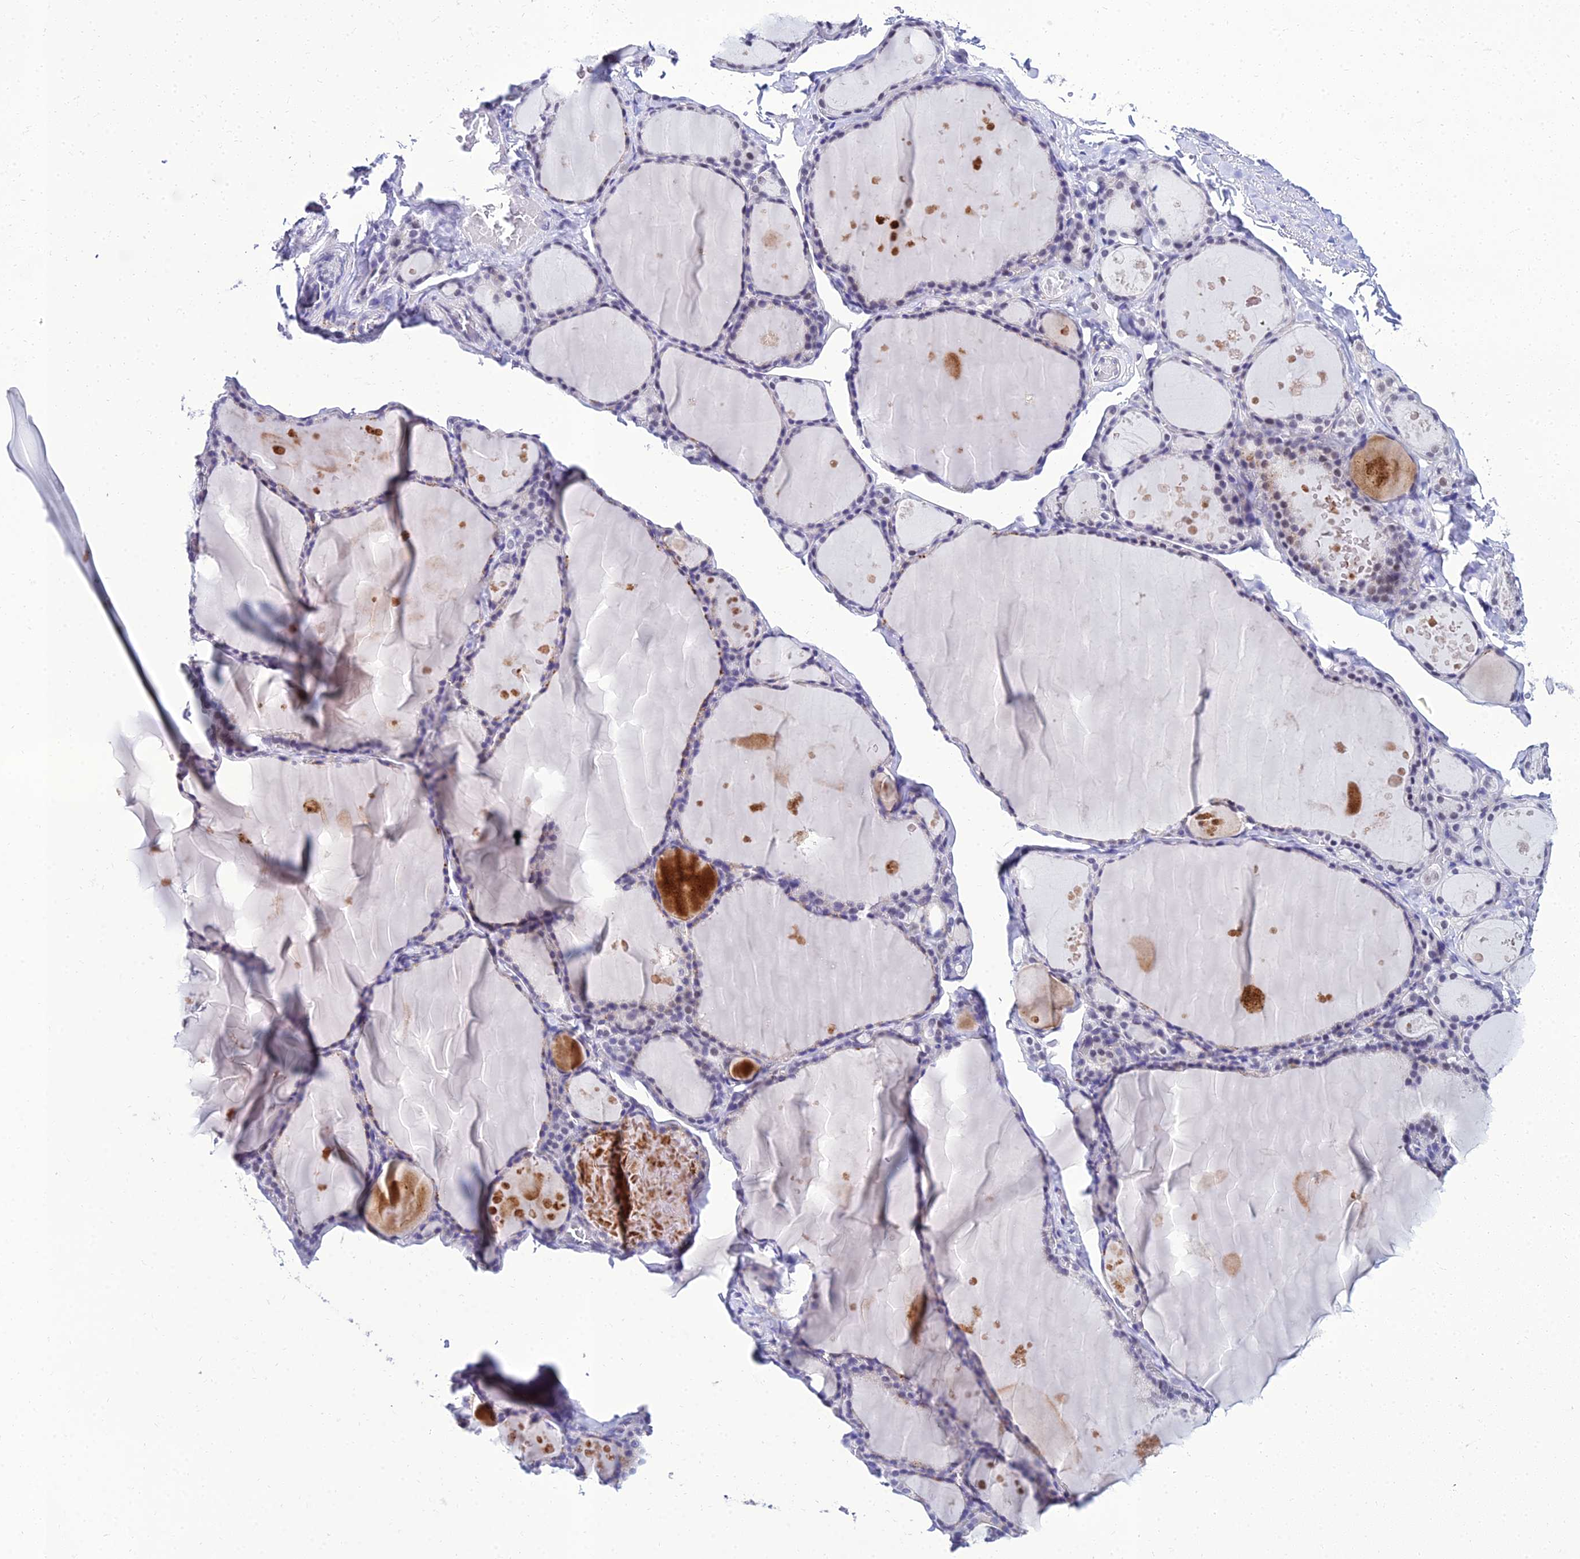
{"staining": {"intensity": "negative", "quantity": "none", "location": "none"}, "tissue": "thyroid gland", "cell_type": "Glandular cells", "image_type": "normal", "snomed": [{"axis": "morphology", "description": "Normal tissue, NOS"}, {"axis": "topography", "description": "Thyroid gland"}], "caption": "Protein analysis of unremarkable thyroid gland demonstrates no significant staining in glandular cells. The staining is performed using DAB (3,3'-diaminobenzidine) brown chromogen with nuclei counter-stained in using hematoxylin.", "gene": "PPP4R2", "patient": {"sex": "male", "age": 56}}